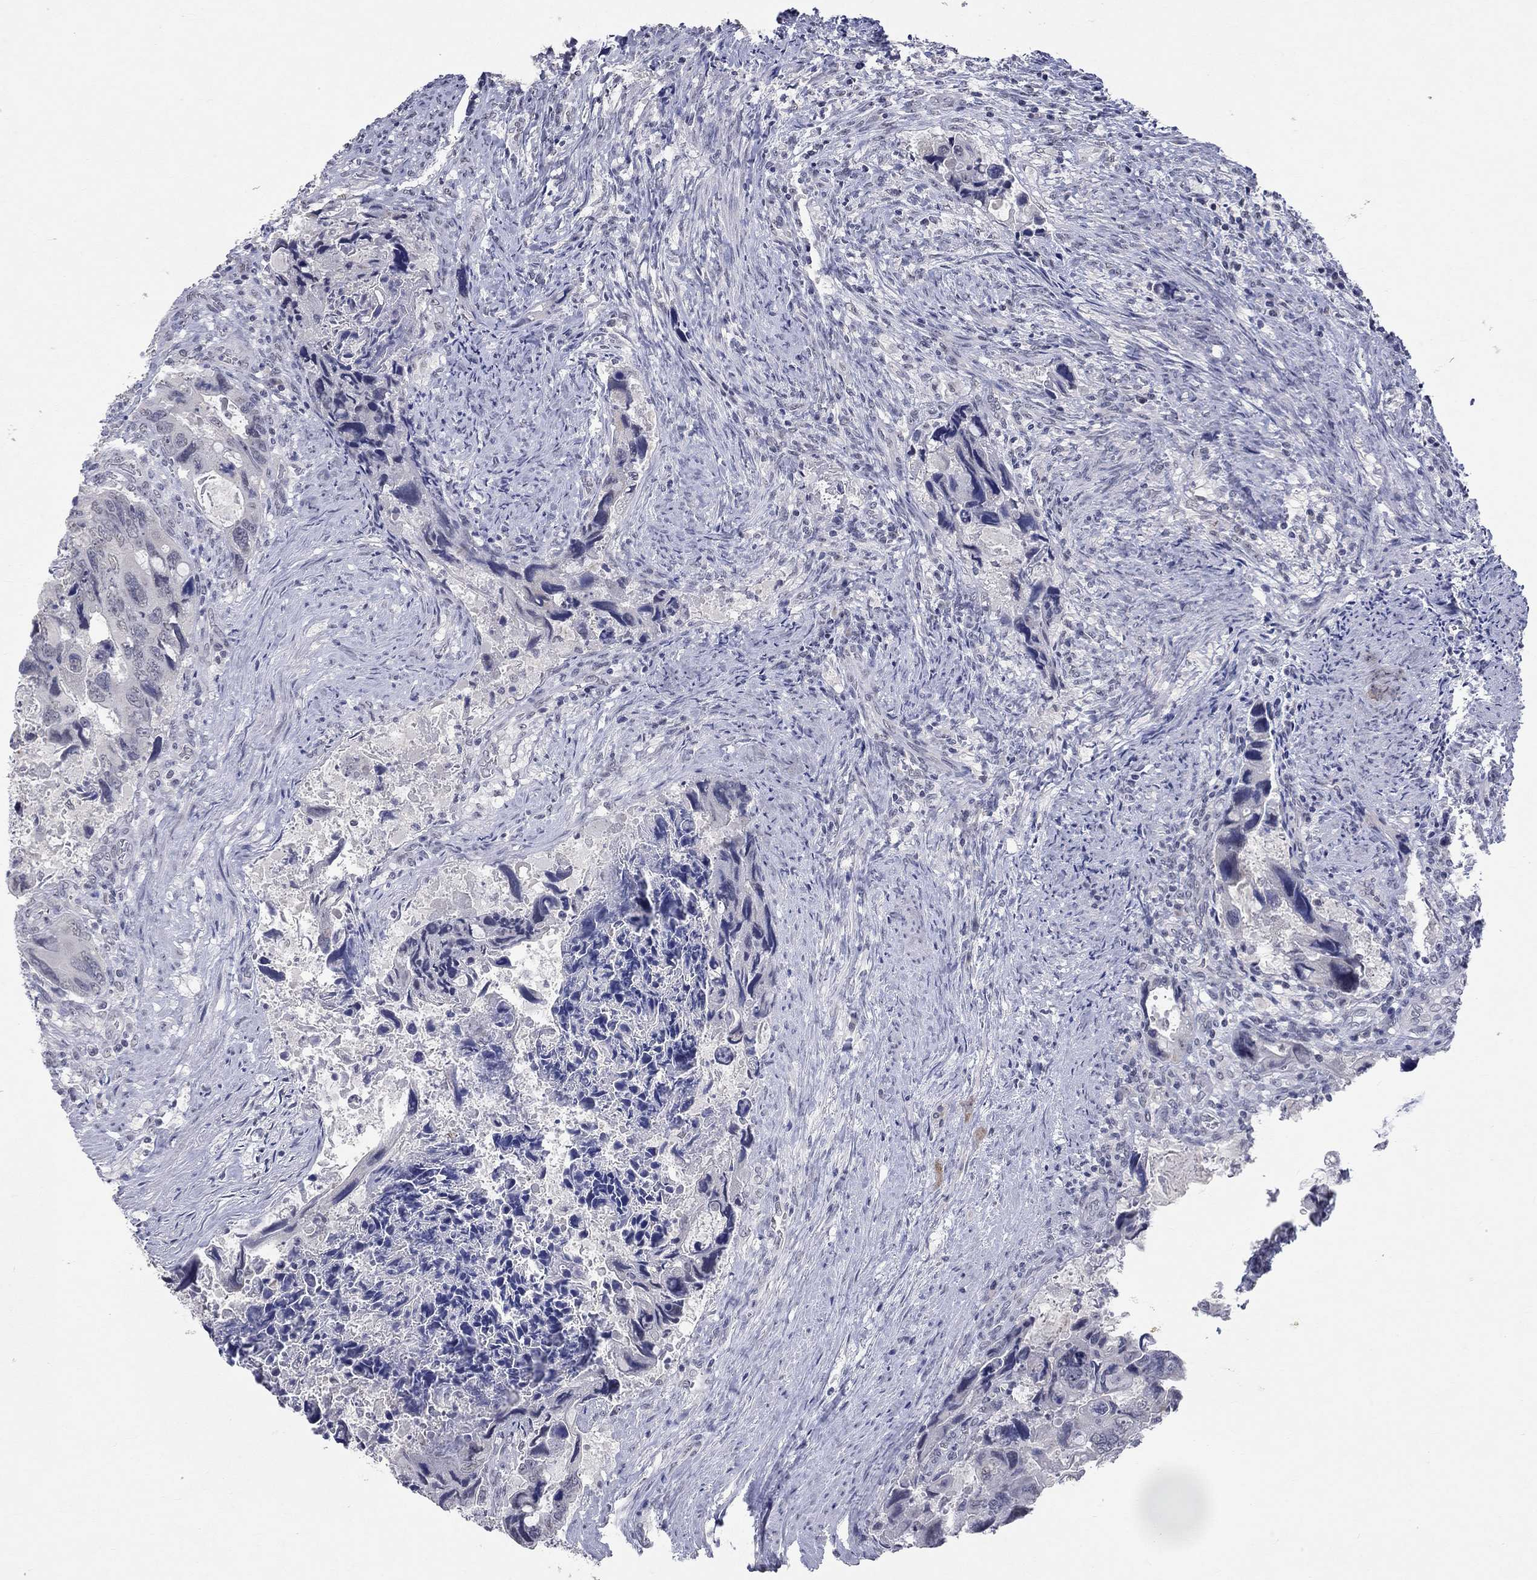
{"staining": {"intensity": "weak", "quantity": "<25%", "location": "cytoplasmic/membranous"}, "tissue": "colorectal cancer", "cell_type": "Tumor cells", "image_type": "cancer", "snomed": [{"axis": "morphology", "description": "Adenocarcinoma, NOS"}, {"axis": "topography", "description": "Rectum"}], "caption": "Immunohistochemistry (IHC) of colorectal cancer (adenocarcinoma) reveals no staining in tumor cells.", "gene": "TMEM143", "patient": {"sex": "male", "age": 62}}